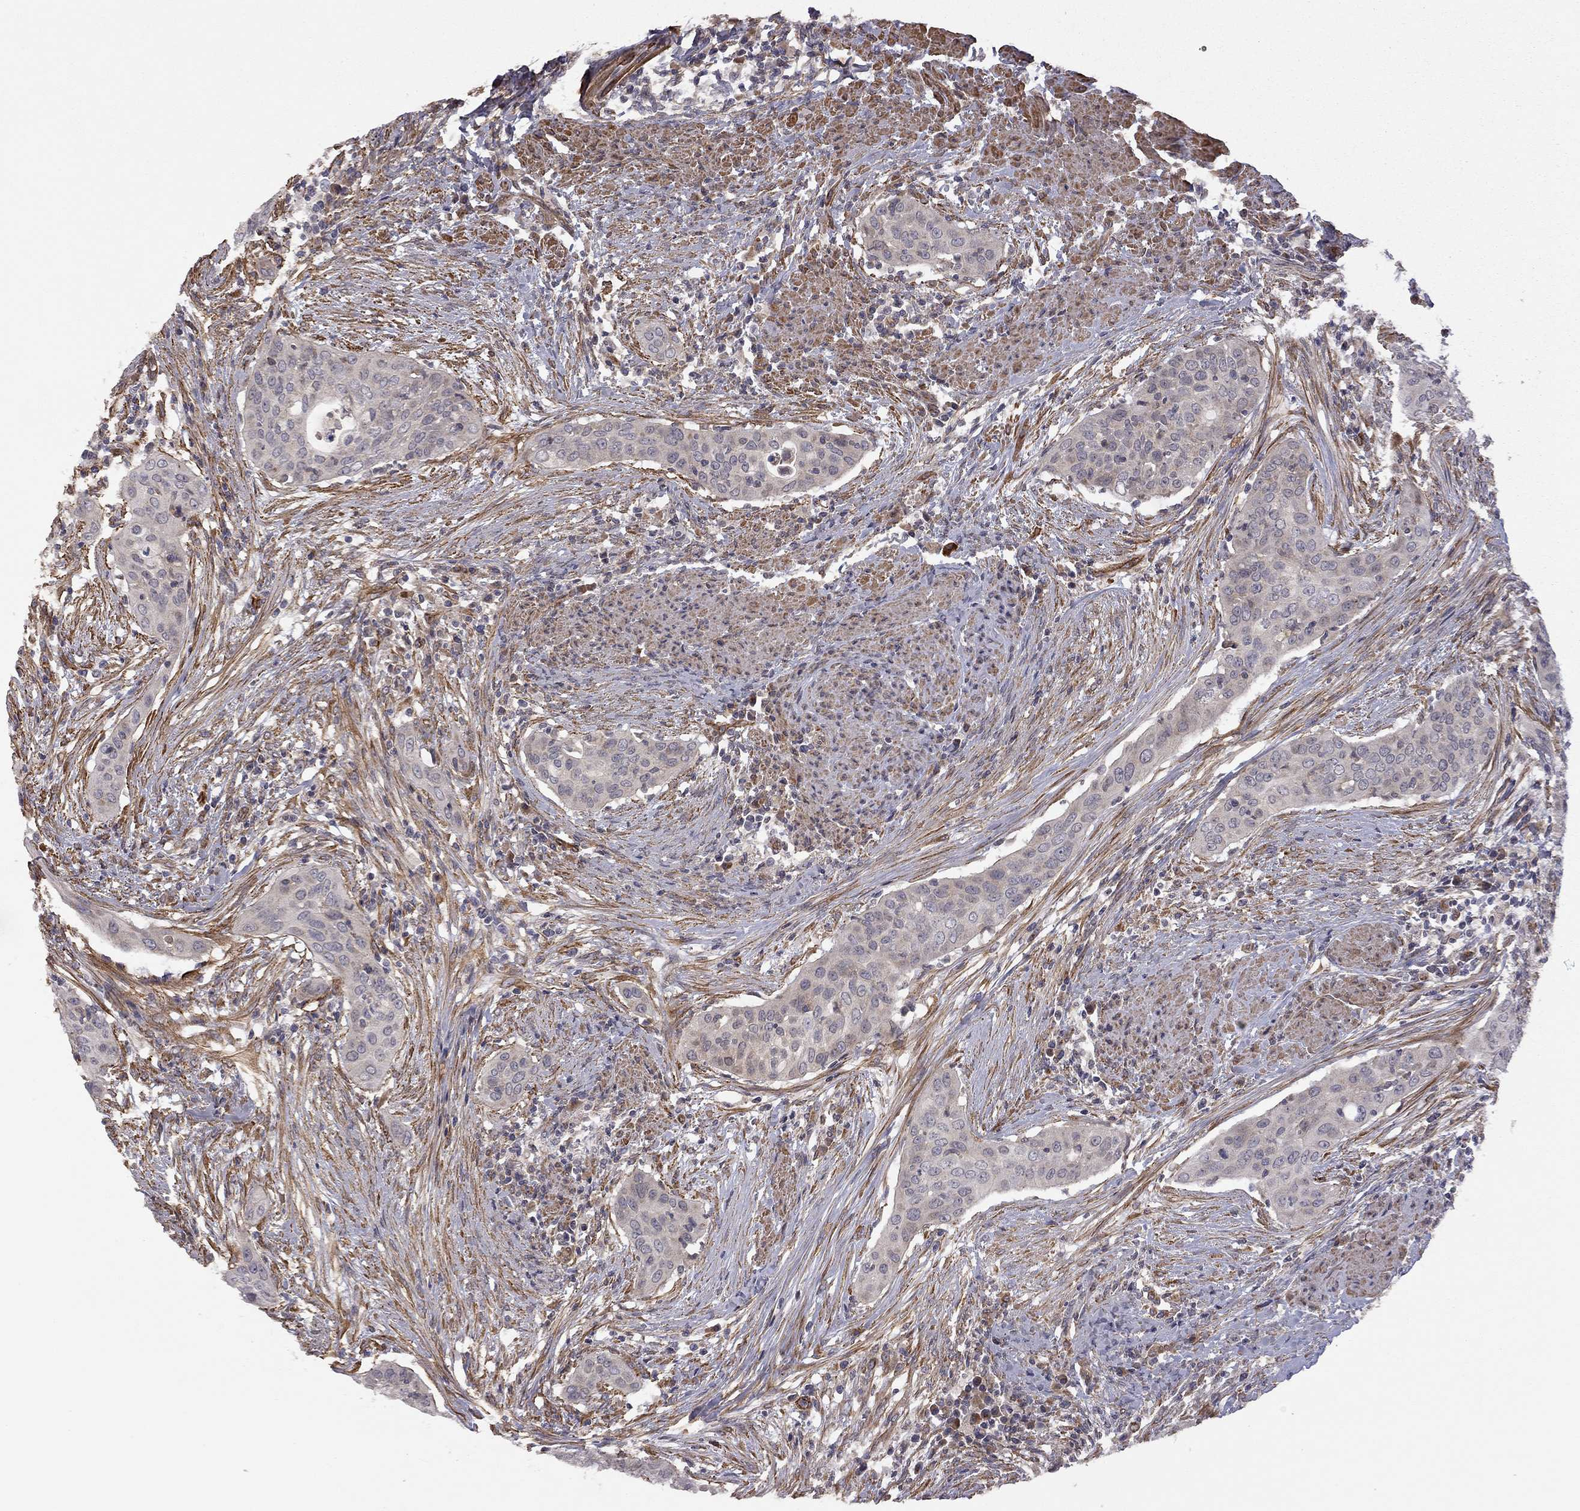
{"staining": {"intensity": "negative", "quantity": "none", "location": "none"}, "tissue": "urothelial cancer", "cell_type": "Tumor cells", "image_type": "cancer", "snomed": [{"axis": "morphology", "description": "Urothelial carcinoma, High grade"}, {"axis": "topography", "description": "Urinary bladder"}], "caption": "Human urothelial cancer stained for a protein using immunohistochemistry exhibits no expression in tumor cells.", "gene": "EXOC3L2", "patient": {"sex": "male", "age": 82}}